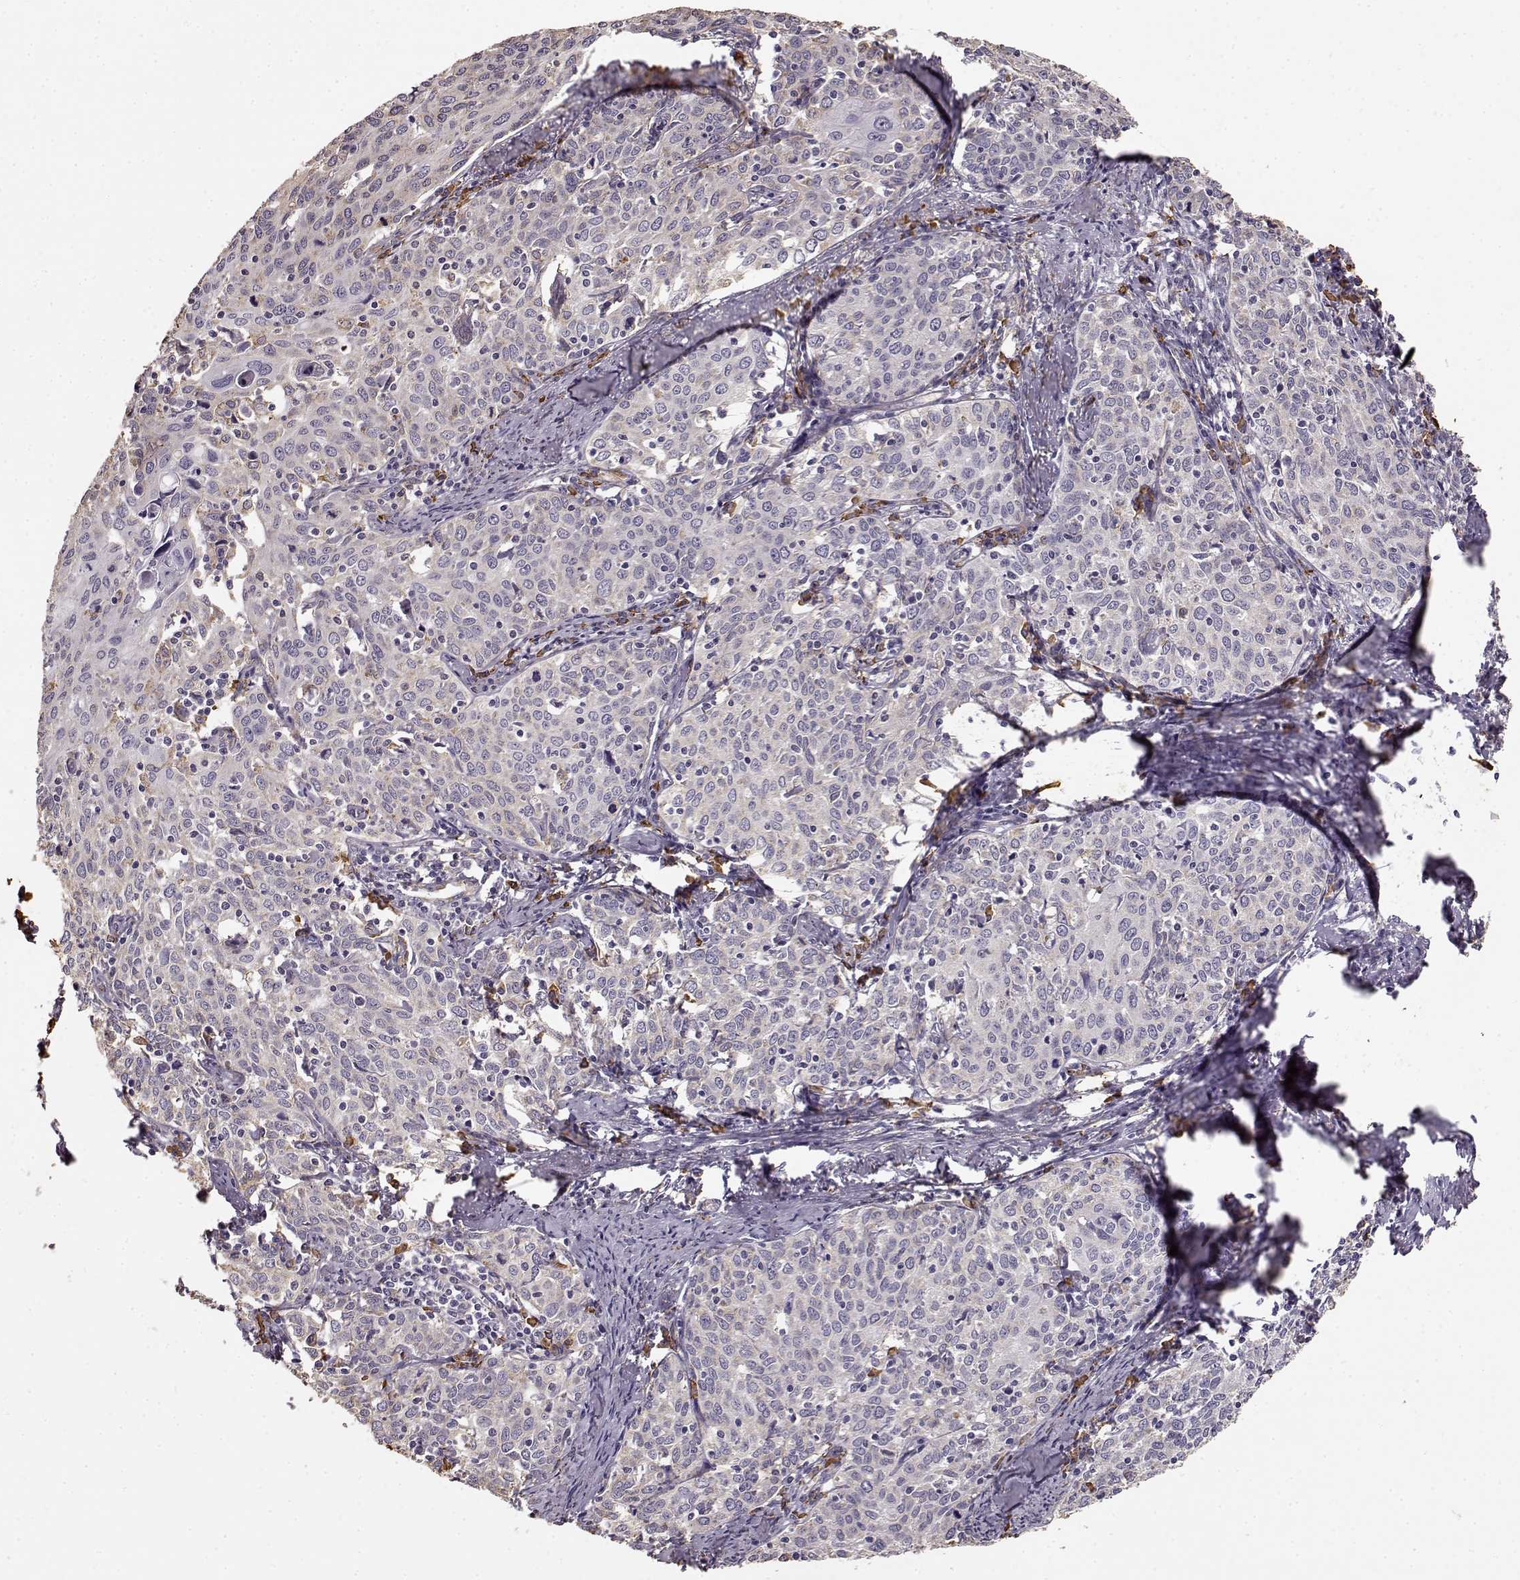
{"staining": {"intensity": "negative", "quantity": "none", "location": "none"}, "tissue": "cervical cancer", "cell_type": "Tumor cells", "image_type": "cancer", "snomed": [{"axis": "morphology", "description": "Squamous cell carcinoma, NOS"}, {"axis": "topography", "description": "Cervix"}], "caption": "Immunohistochemical staining of squamous cell carcinoma (cervical) reveals no significant expression in tumor cells.", "gene": "GABRG3", "patient": {"sex": "female", "age": 62}}